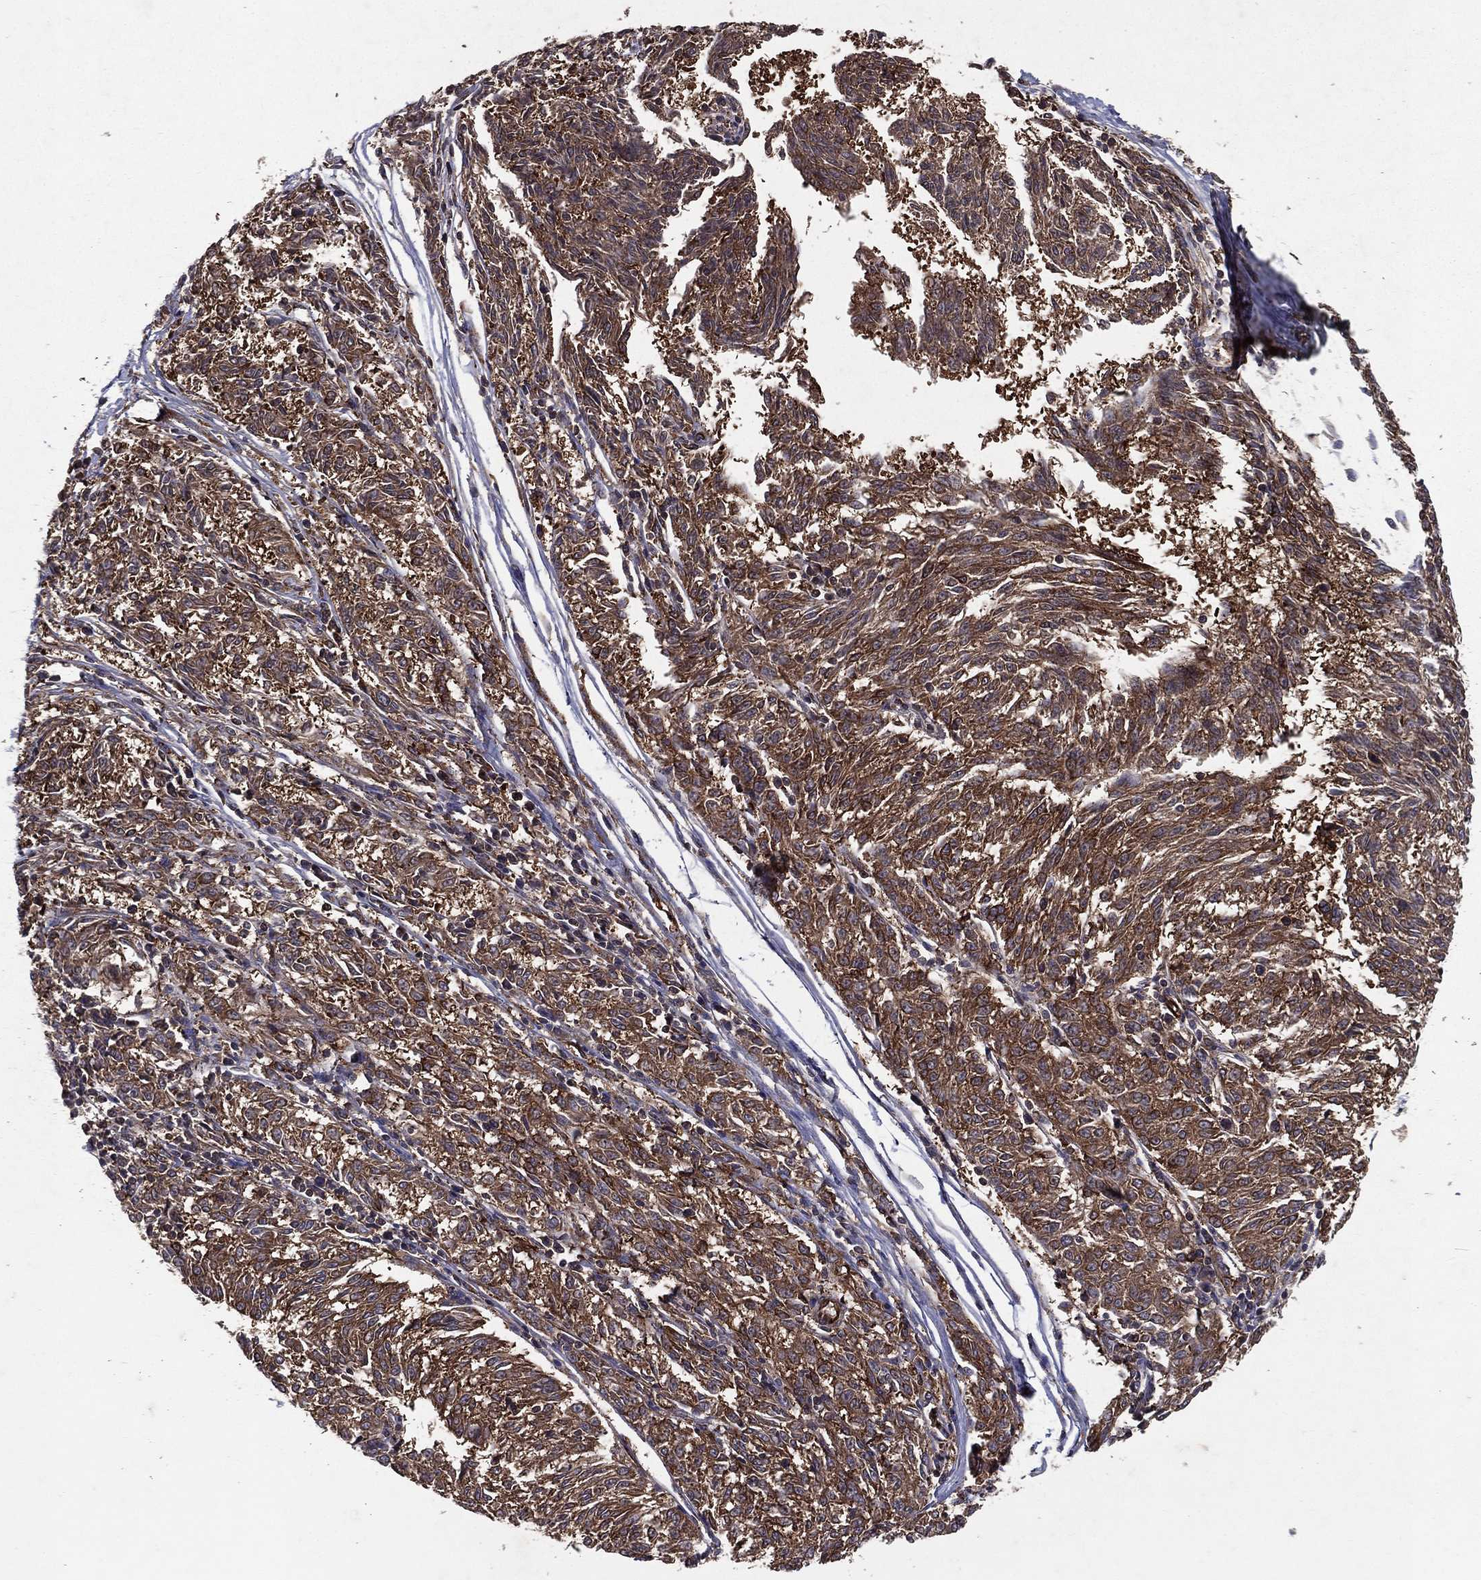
{"staining": {"intensity": "moderate", "quantity": ">75%", "location": "cytoplasmic/membranous"}, "tissue": "melanoma", "cell_type": "Tumor cells", "image_type": "cancer", "snomed": [{"axis": "morphology", "description": "Malignant melanoma, NOS"}, {"axis": "topography", "description": "Skin"}], "caption": "Immunohistochemical staining of human malignant melanoma reveals medium levels of moderate cytoplasmic/membranous protein expression in approximately >75% of tumor cells.", "gene": "CERS2", "patient": {"sex": "female", "age": 72}}